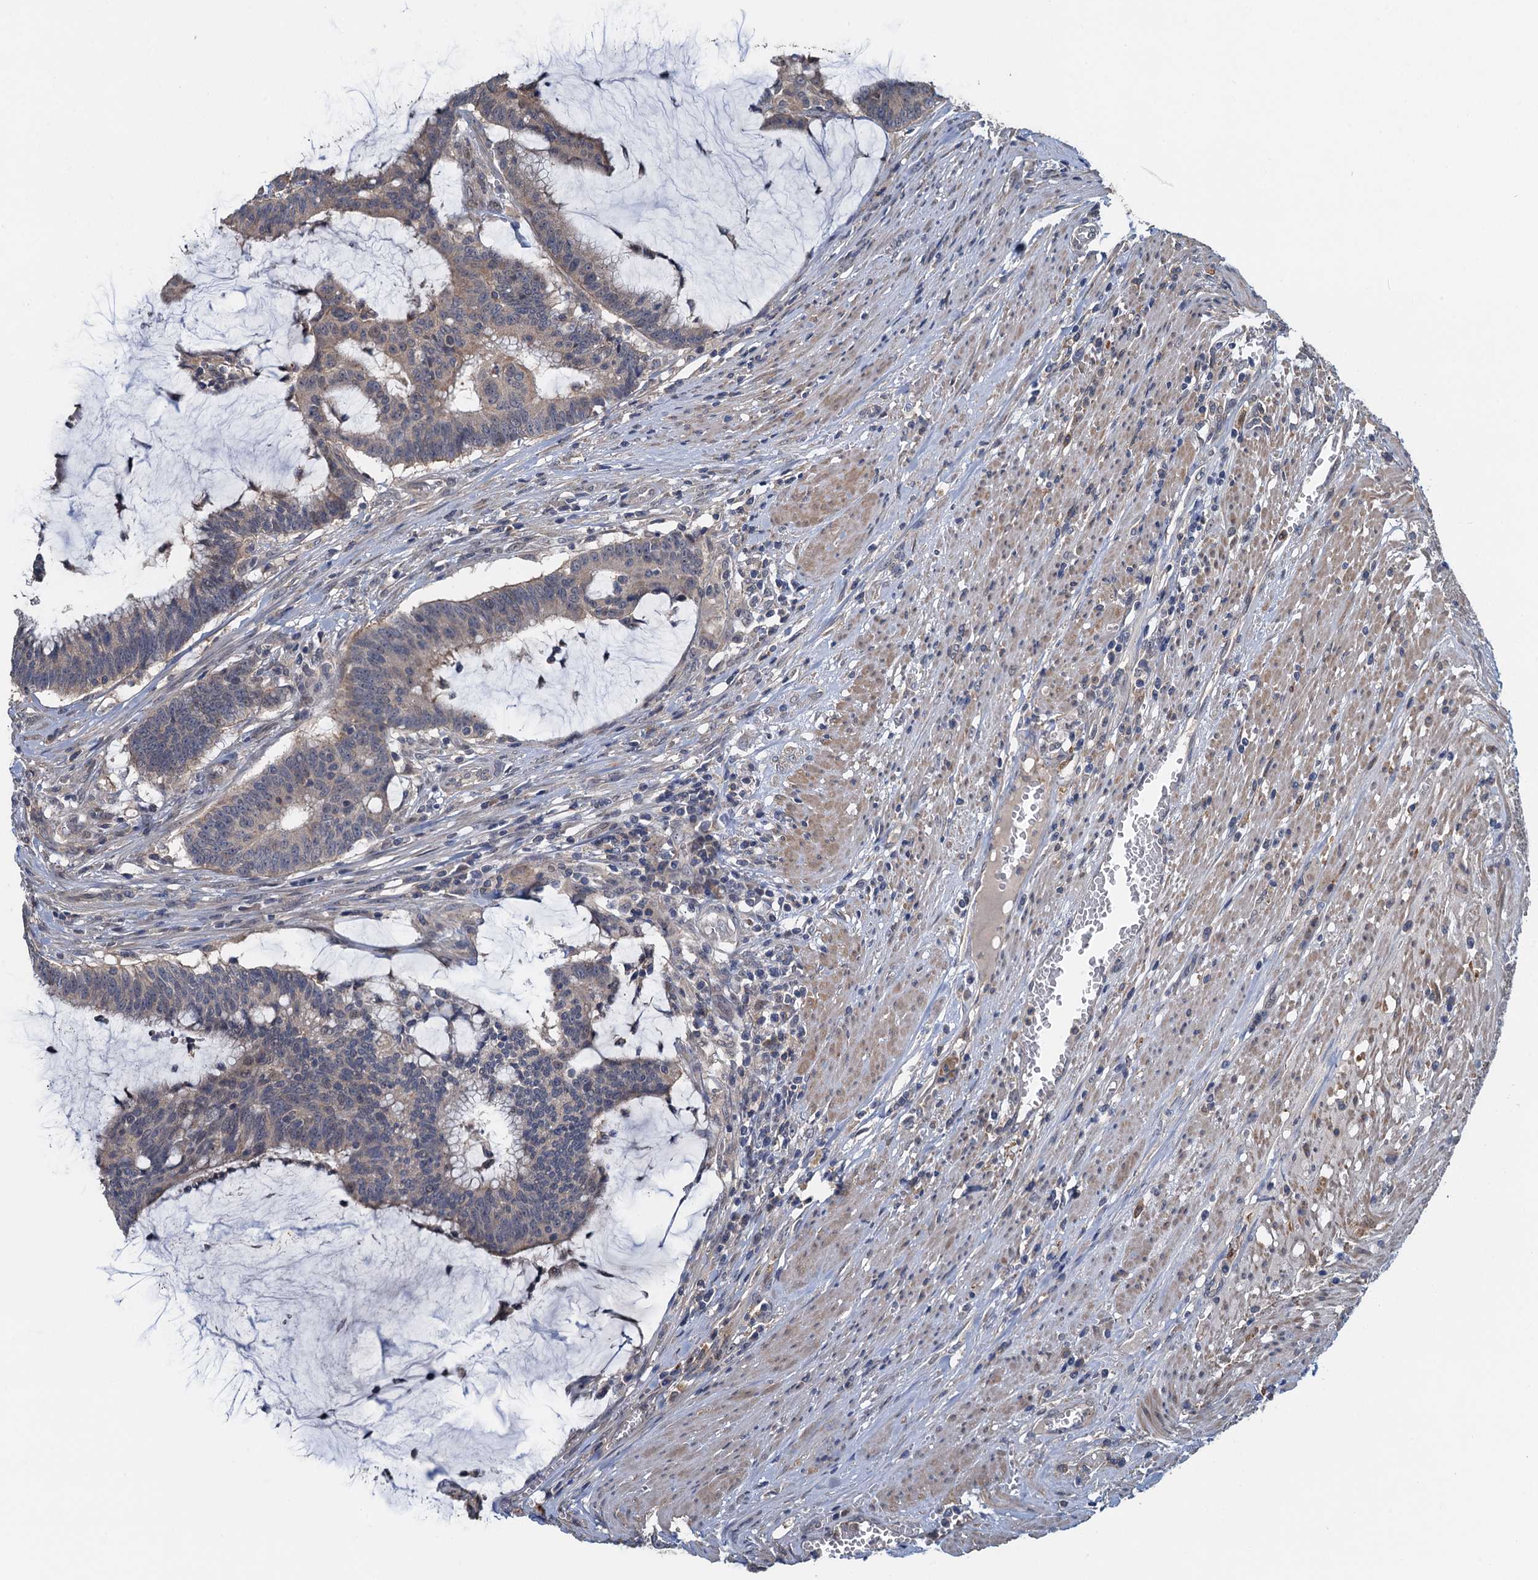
{"staining": {"intensity": "weak", "quantity": "<25%", "location": "cytoplasmic/membranous"}, "tissue": "colorectal cancer", "cell_type": "Tumor cells", "image_type": "cancer", "snomed": [{"axis": "morphology", "description": "Adenocarcinoma, NOS"}, {"axis": "topography", "description": "Rectum"}], "caption": "High magnification brightfield microscopy of adenocarcinoma (colorectal) stained with DAB (brown) and counterstained with hematoxylin (blue): tumor cells show no significant positivity.", "gene": "ZNF606", "patient": {"sex": "female", "age": 77}}